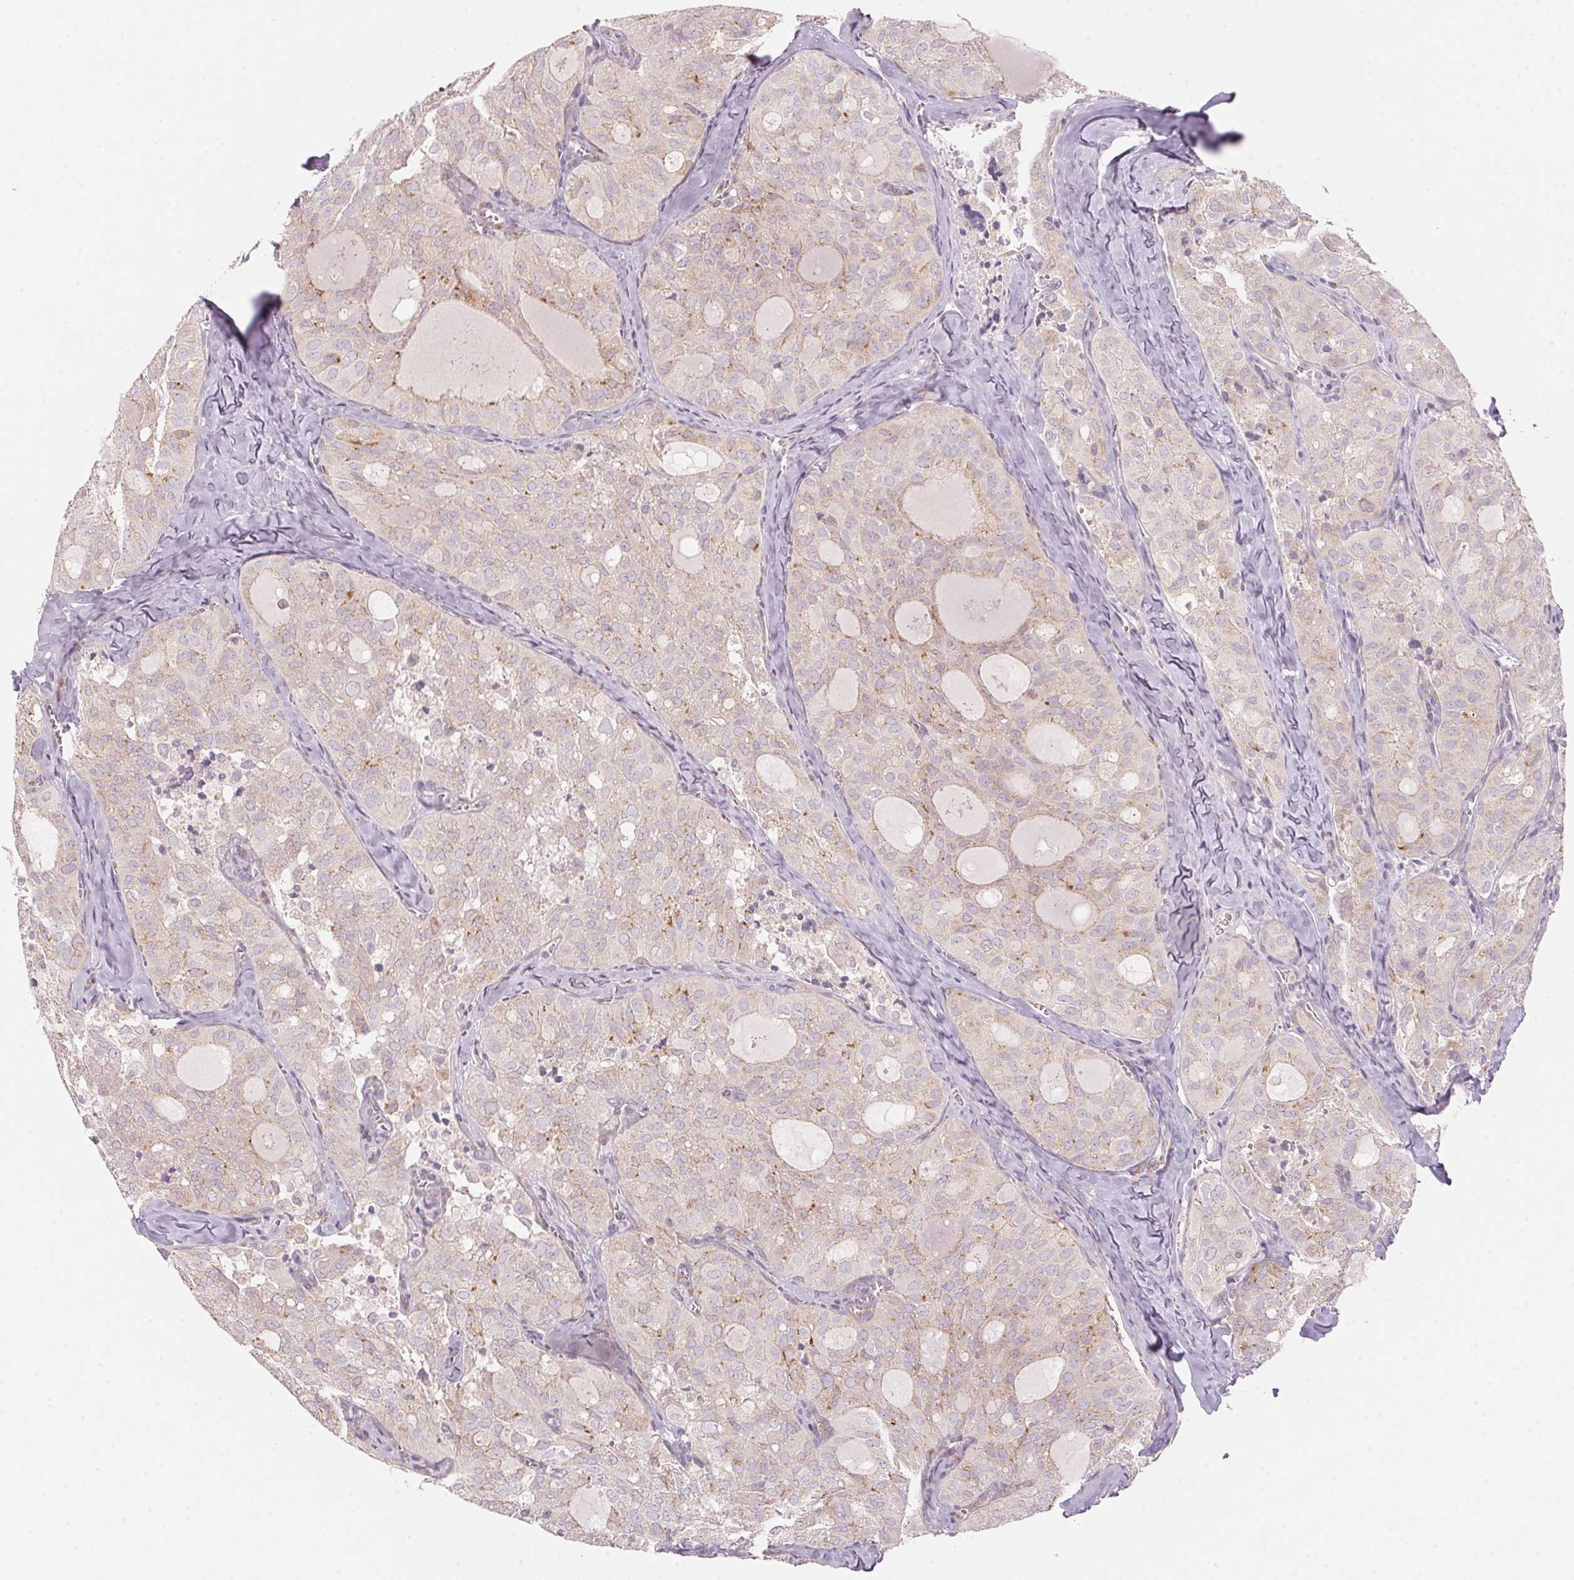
{"staining": {"intensity": "weak", "quantity": "<25%", "location": "cytoplasmic/membranous"}, "tissue": "thyroid cancer", "cell_type": "Tumor cells", "image_type": "cancer", "snomed": [{"axis": "morphology", "description": "Follicular adenoma carcinoma, NOS"}, {"axis": "topography", "description": "Thyroid gland"}], "caption": "Immunohistochemical staining of human thyroid follicular adenoma carcinoma demonstrates no significant staining in tumor cells.", "gene": "BLOC1S2", "patient": {"sex": "male", "age": 75}}